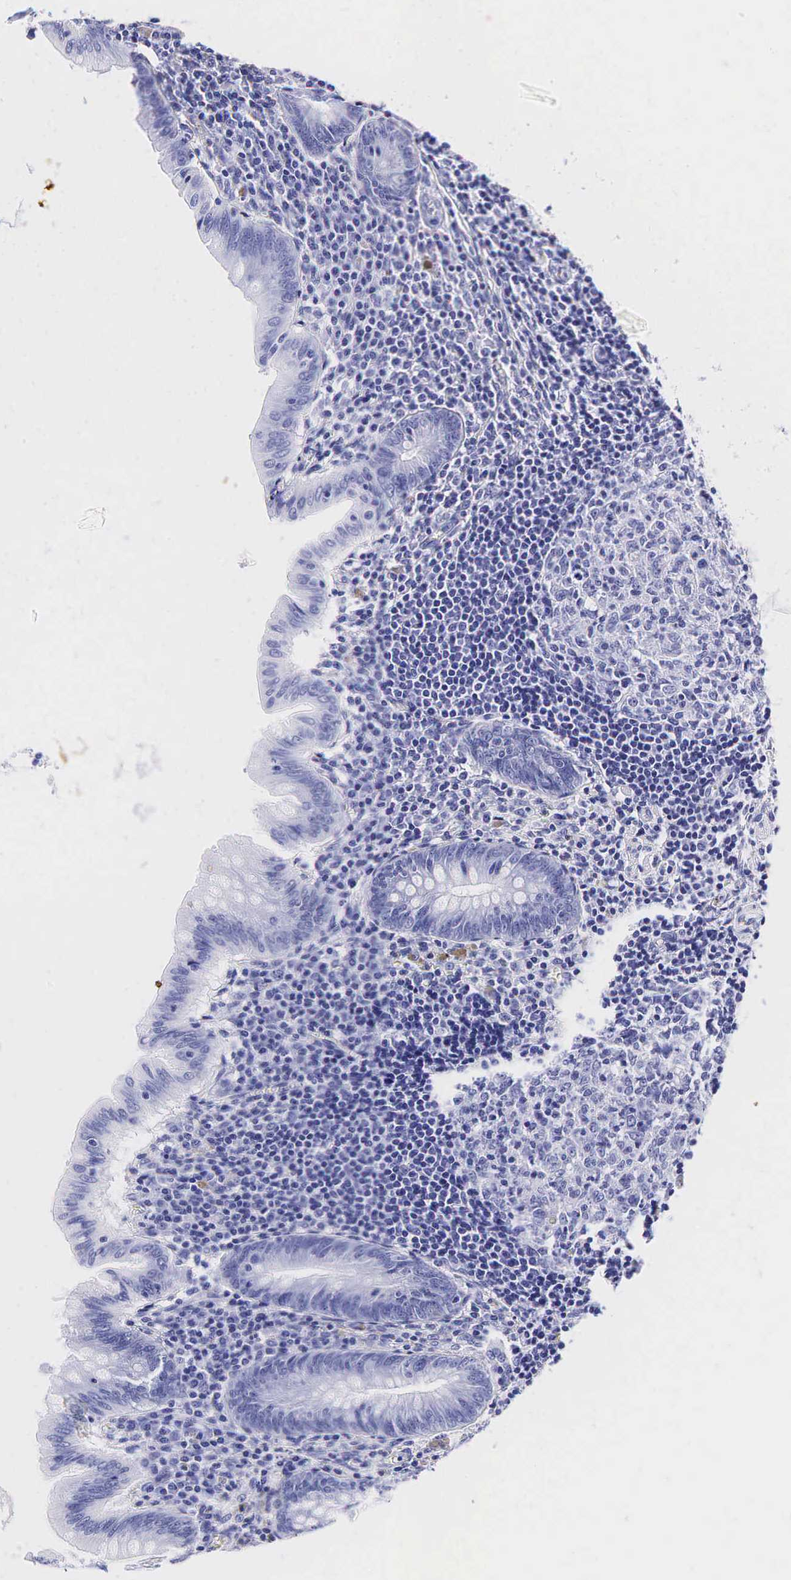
{"staining": {"intensity": "negative", "quantity": "none", "location": "none"}, "tissue": "appendix", "cell_type": "Glandular cells", "image_type": "normal", "snomed": [{"axis": "morphology", "description": "Normal tissue, NOS"}, {"axis": "topography", "description": "Appendix"}], "caption": "IHC histopathology image of unremarkable appendix: appendix stained with DAB (3,3'-diaminobenzidine) demonstrates no significant protein positivity in glandular cells.", "gene": "TG", "patient": {"sex": "female", "age": 34}}